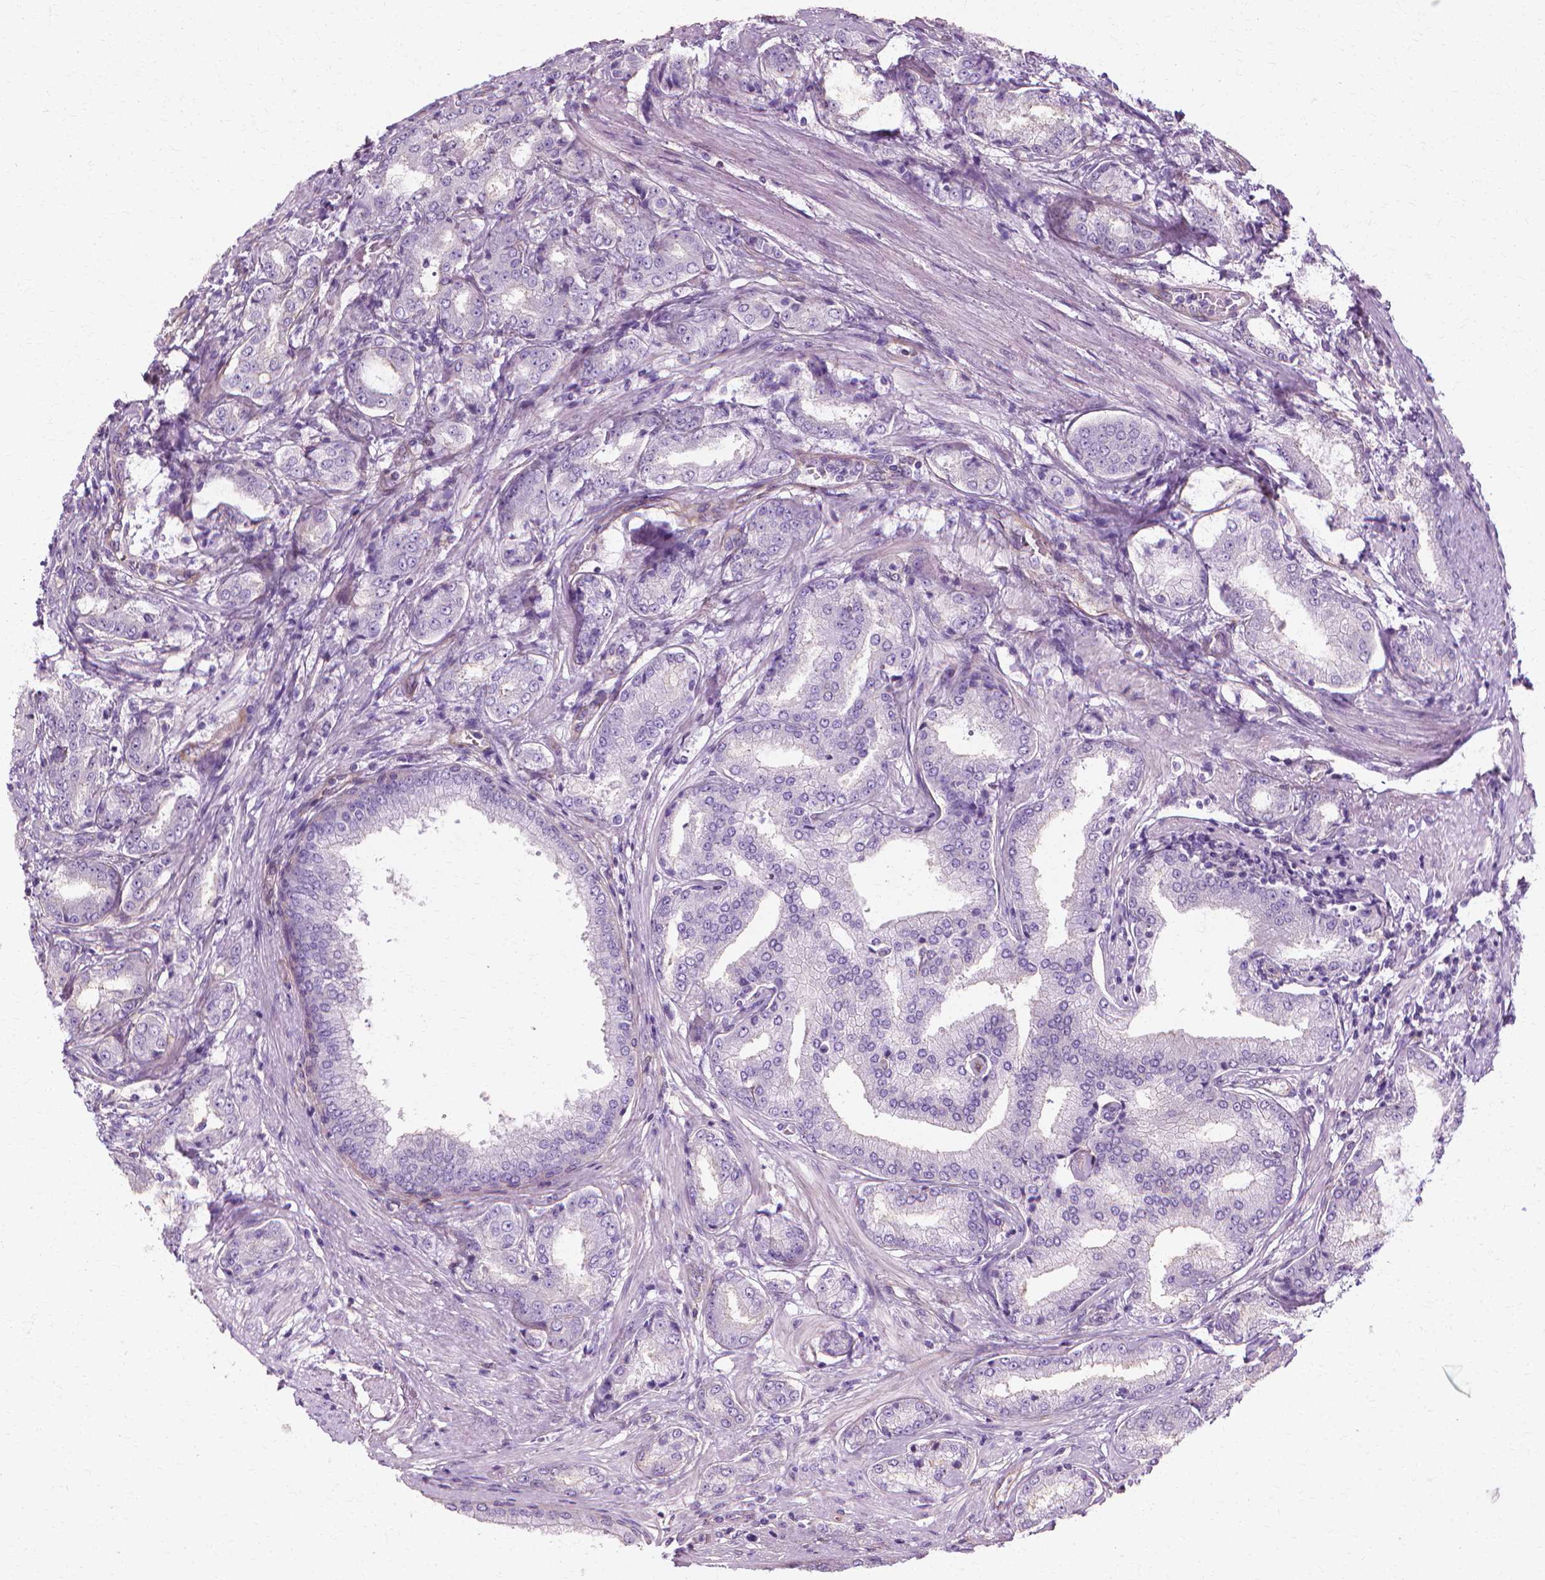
{"staining": {"intensity": "negative", "quantity": "none", "location": "none"}, "tissue": "prostate cancer", "cell_type": "Tumor cells", "image_type": "cancer", "snomed": [{"axis": "morphology", "description": "Adenocarcinoma, NOS"}, {"axis": "topography", "description": "Prostate"}], "caption": "Human adenocarcinoma (prostate) stained for a protein using IHC displays no positivity in tumor cells.", "gene": "CFAP157", "patient": {"sex": "male", "age": 63}}